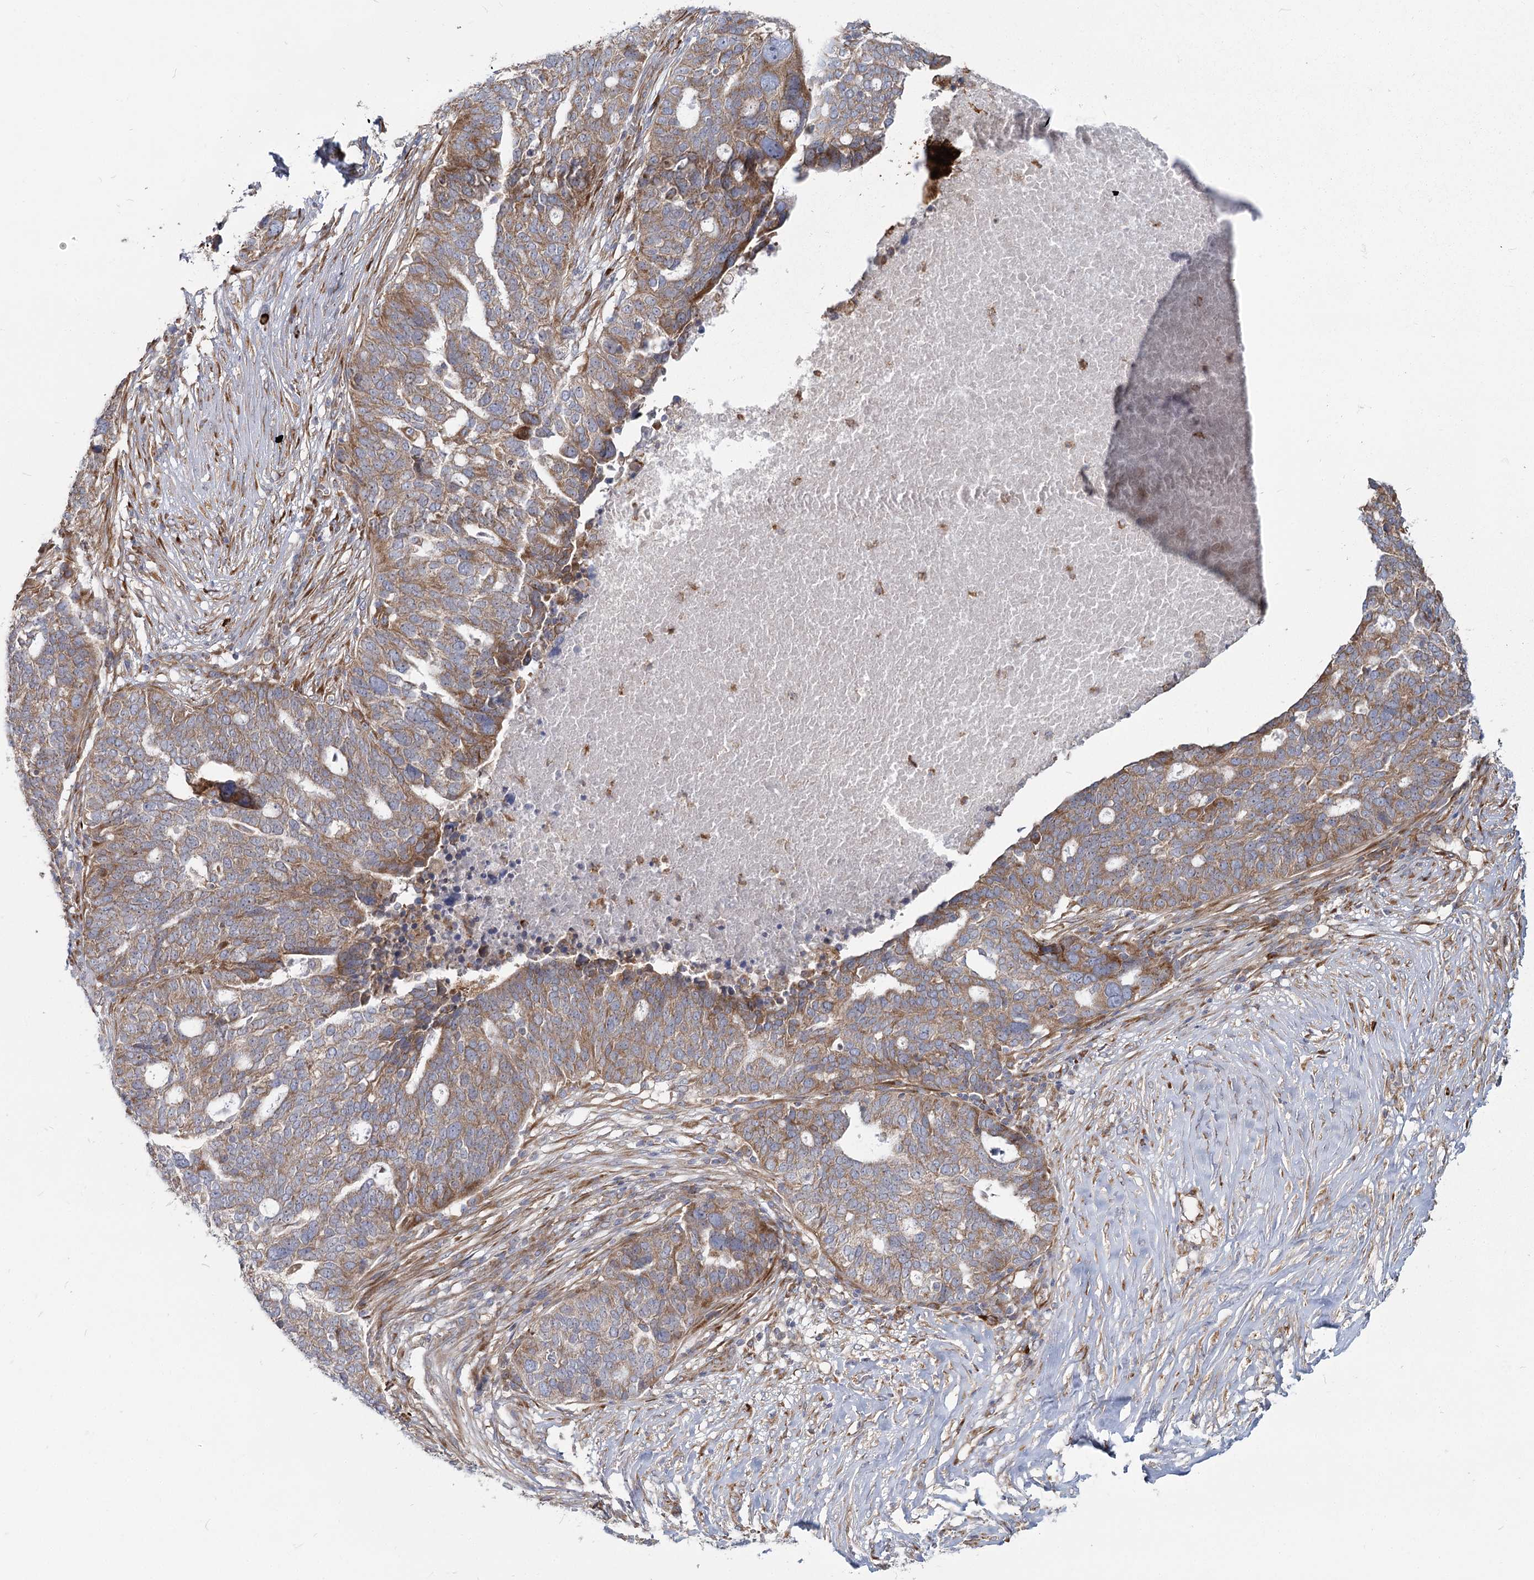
{"staining": {"intensity": "moderate", "quantity": ">75%", "location": "cytoplasmic/membranous"}, "tissue": "ovarian cancer", "cell_type": "Tumor cells", "image_type": "cancer", "snomed": [{"axis": "morphology", "description": "Cystadenocarcinoma, serous, NOS"}, {"axis": "topography", "description": "Ovary"}], "caption": "Protein expression analysis of human ovarian cancer reveals moderate cytoplasmic/membranous staining in approximately >75% of tumor cells.", "gene": "HARS2", "patient": {"sex": "female", "age": 59}}